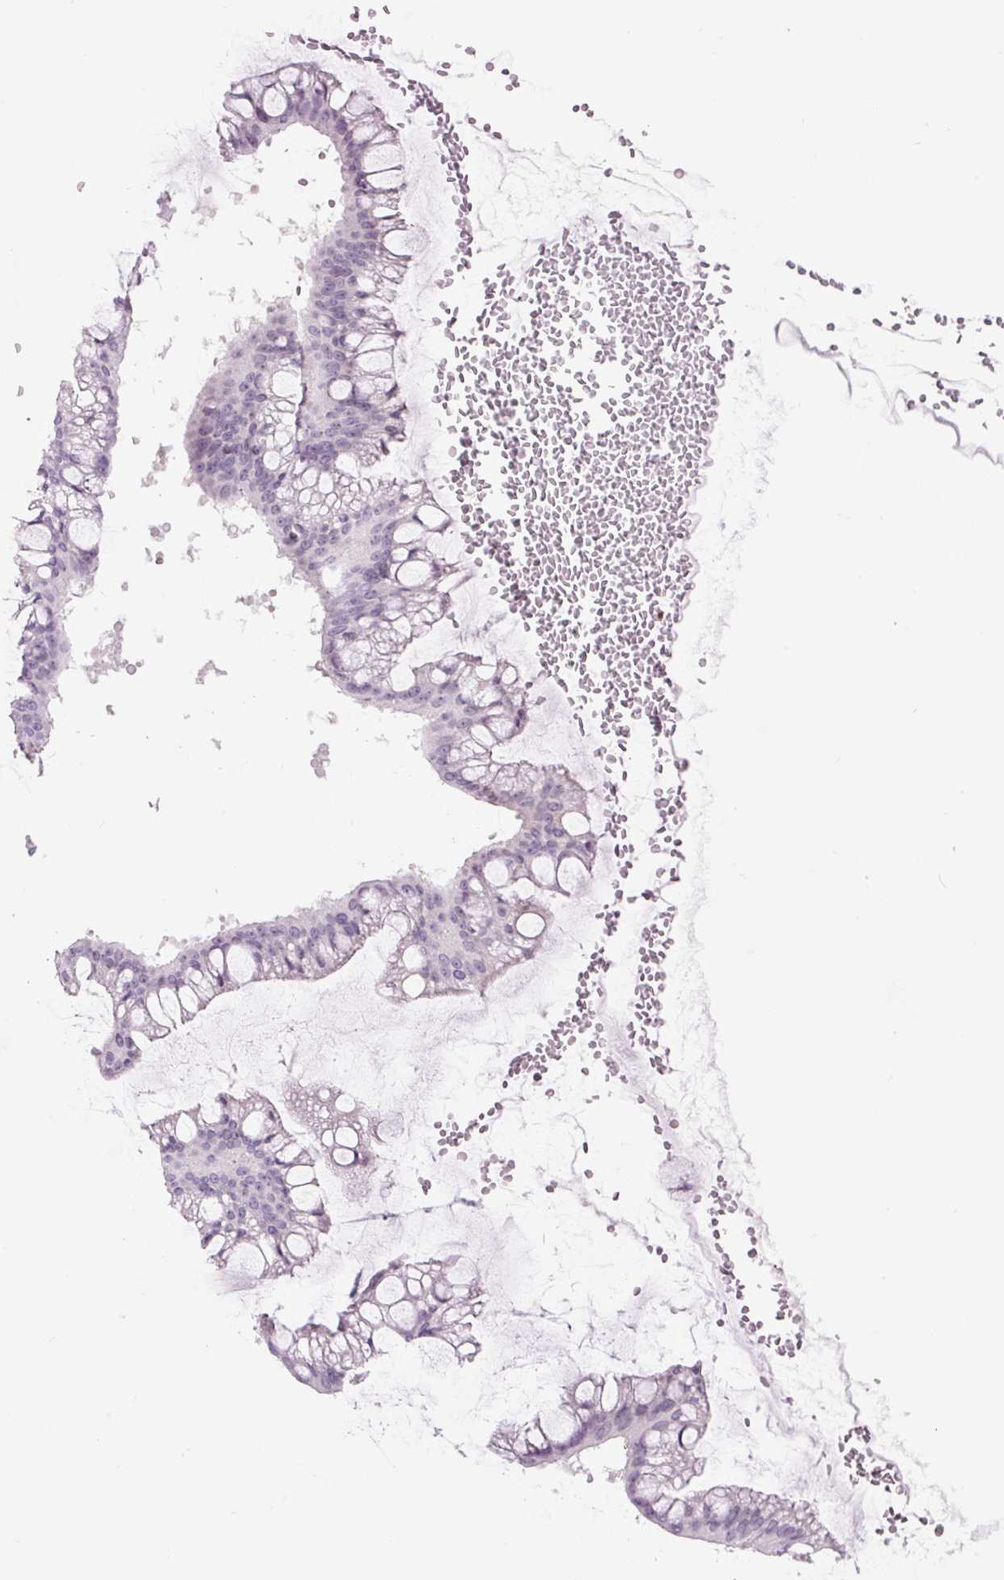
{"staining": {"intensity": "weak", "quantity": "<25%", "location": "nuclear"}, "tissue": "ovarian cancer", "cell_type": "Tumor cells", "image_type": "cancer", "snomed": [{"axis": "morphology", "description": "Cystadenocarcinoma, mucinous, NOS"}, {"axis": "topography", "description": "Ovary"}], "caption": "This is a micrograph of IHC staining of ovarian cancer (mucinous cystadenocarcinoma), which shows no expression in tumor cells.", "gene": "SIX1", "patient": {"sex": "female", "age": 73}}